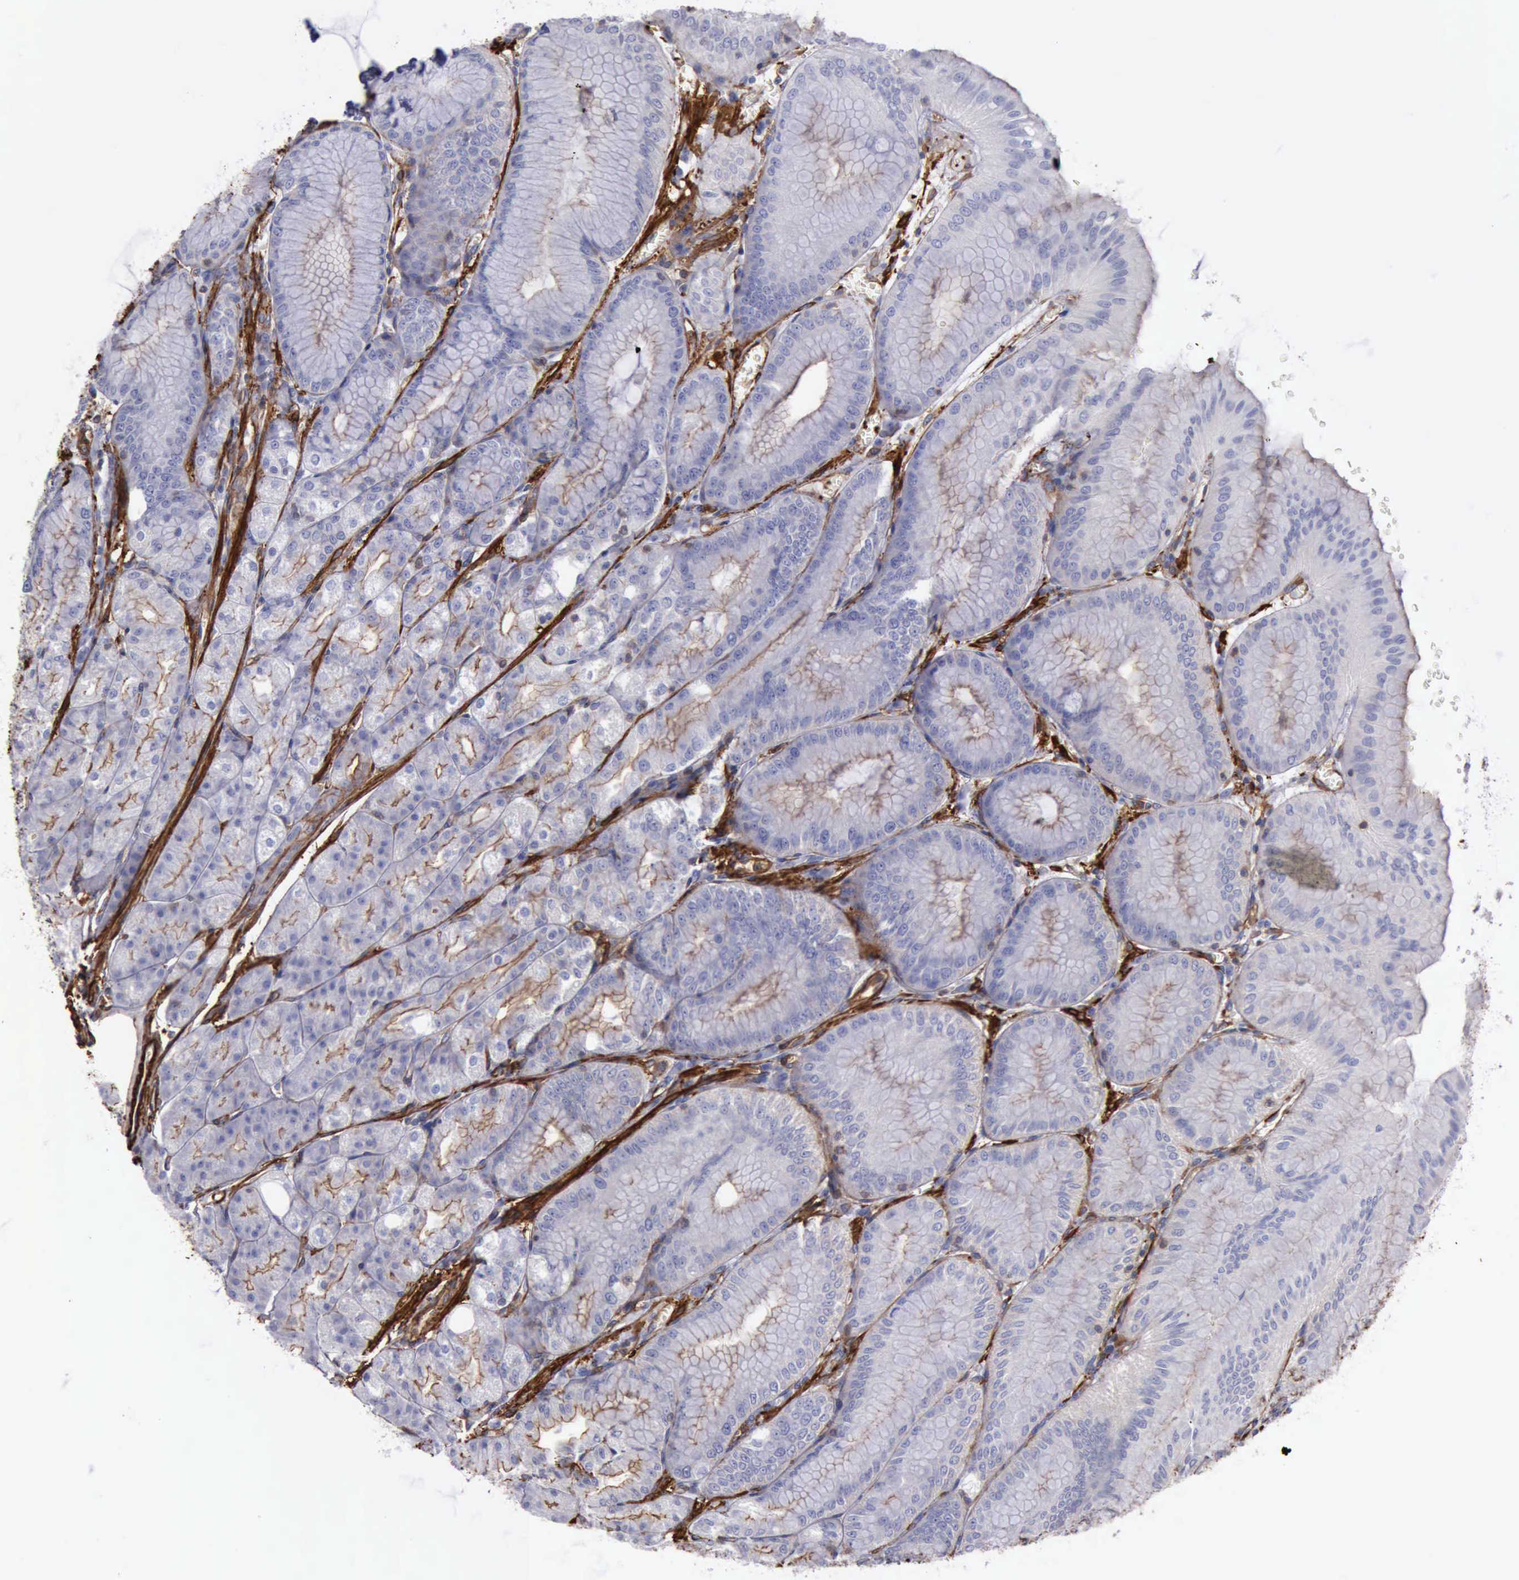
{"staining": {"intensity": "weak", "quantity": ">75%", "location": "cytoplasmic/membranous"}, "tissue": "stomach", "cell_type": "Glandular cells", "image_type": "normal", "snomed": [{"axis": "morphology", "description": "Normal tissue, NOS"}, {"axis": "topography", "description": "Stomach, lower"}], "caption": "Stomach stained for a protein reveals weak cytoplasmic/membranous positivity in glandular cells. The staining is performed using DAB brown chromogen to label protein expression. The nuclei are counter-stained blue using hematoxylin.", "gene": "FLNA", "patient": {"sex": "male", "age": 71}}